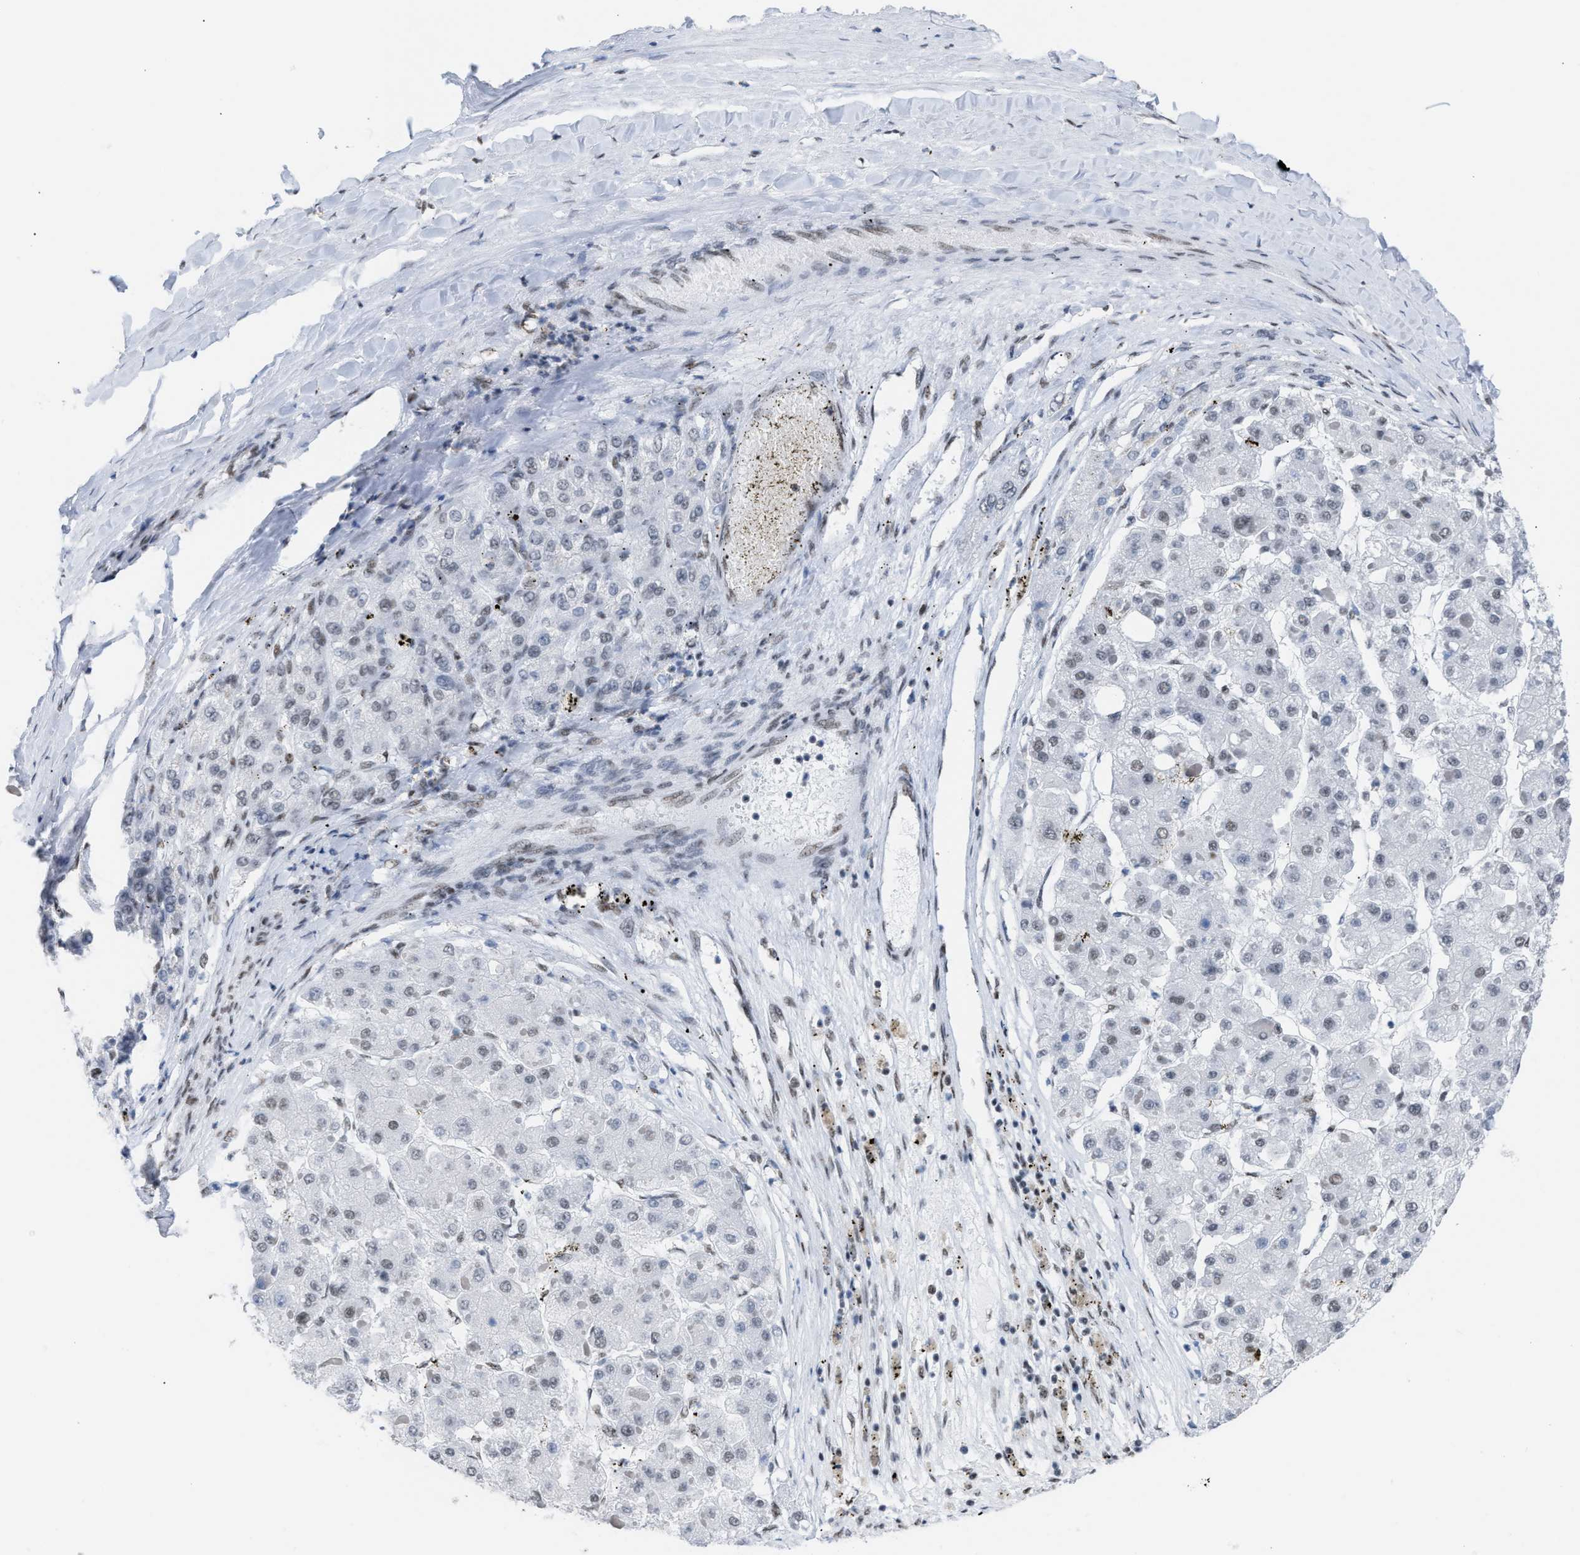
{"staining": {"intensity": "negative", "quantity": "none", "location": "none"}, "tissue": "liver cancer", "cell_type": "Tumor cells", "image_type": "cancer", "snomed": [{"axis": "morphology", "description": "Carcinoma, Hepatocellular, NOS"}, {"axis": "topography", "description": "Liver"}], "caption": "Immunohistochemistry (IHC) histopathology image of neoplastic tissue: human liver hepatocellular carcinoma stained with DAB exhibits no significant protein staining in tumor cells. (DAB (3,3'-diaminobenzidine) immunohistochemistry with hematoxylin counter stain).", "gene": "CCAR2", "patient": {"sex": "female", "age": 73}}